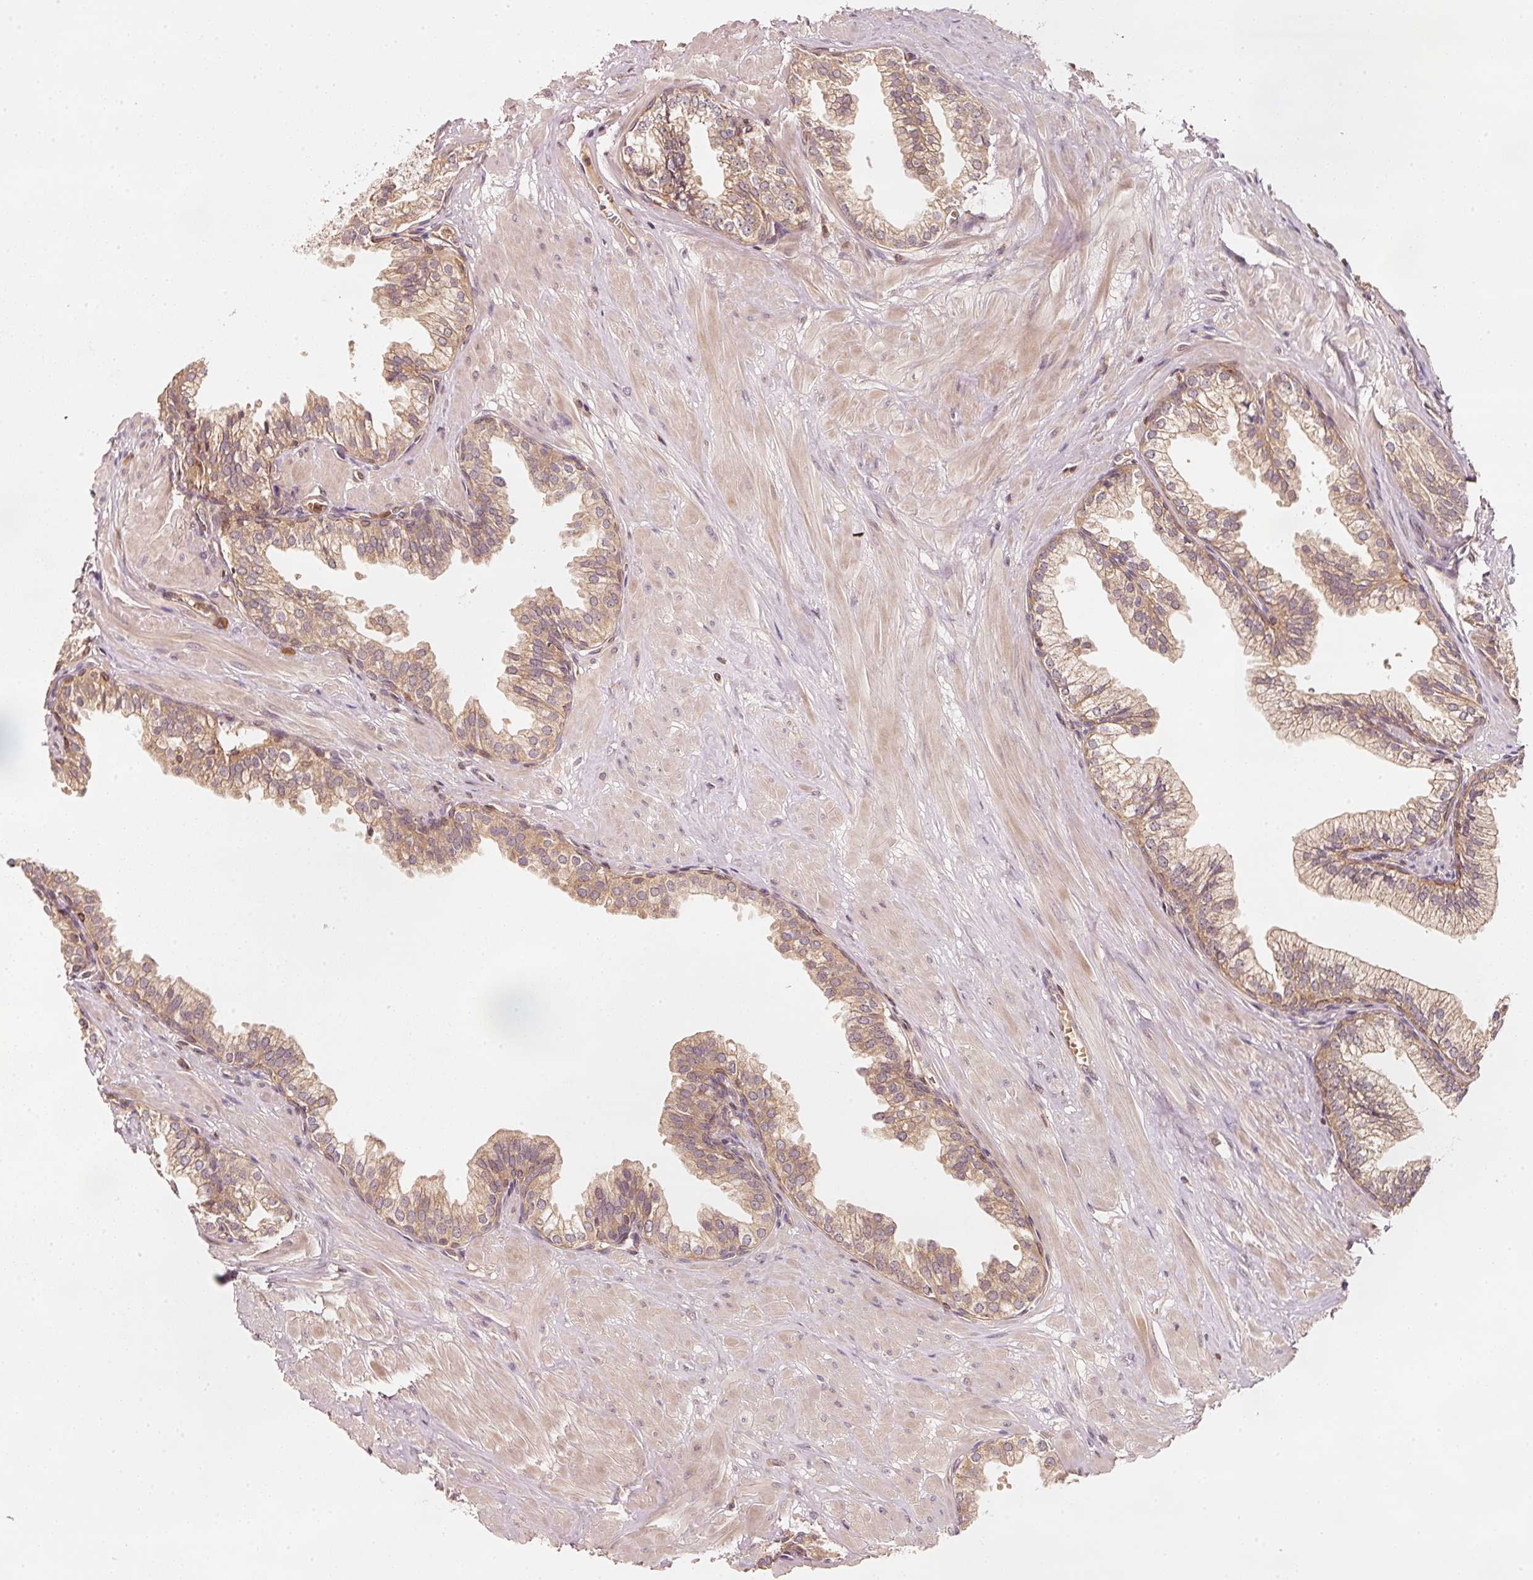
{"staining": {"intensity": "moderate", "quantity": ">75%", "location": "cytoplasmic/membranous"}, "tissue": "prostate", "cell_type": "Glandular cells", "image_type": "normal", "snomed": [{"axis": "morphology", "description": "Normal tissue, NOS"}, {"axis": "topography", "description": "Prostate"}, {"axis": "topography", "description": "Peripheral nerve tissue"}], "caption": "An image of human prostate stained for a protein demonstrates moderate cytoplasmic/membranous brown staining in glandular cells. The staining was performed using DAB (3,3'-diaminobenzidine), with brown indicating positive protein expression. Nuclei are stained blue with hematoxylin.", "gene": "RRAS2", "patient": {"sex": "male", "age": 55}}